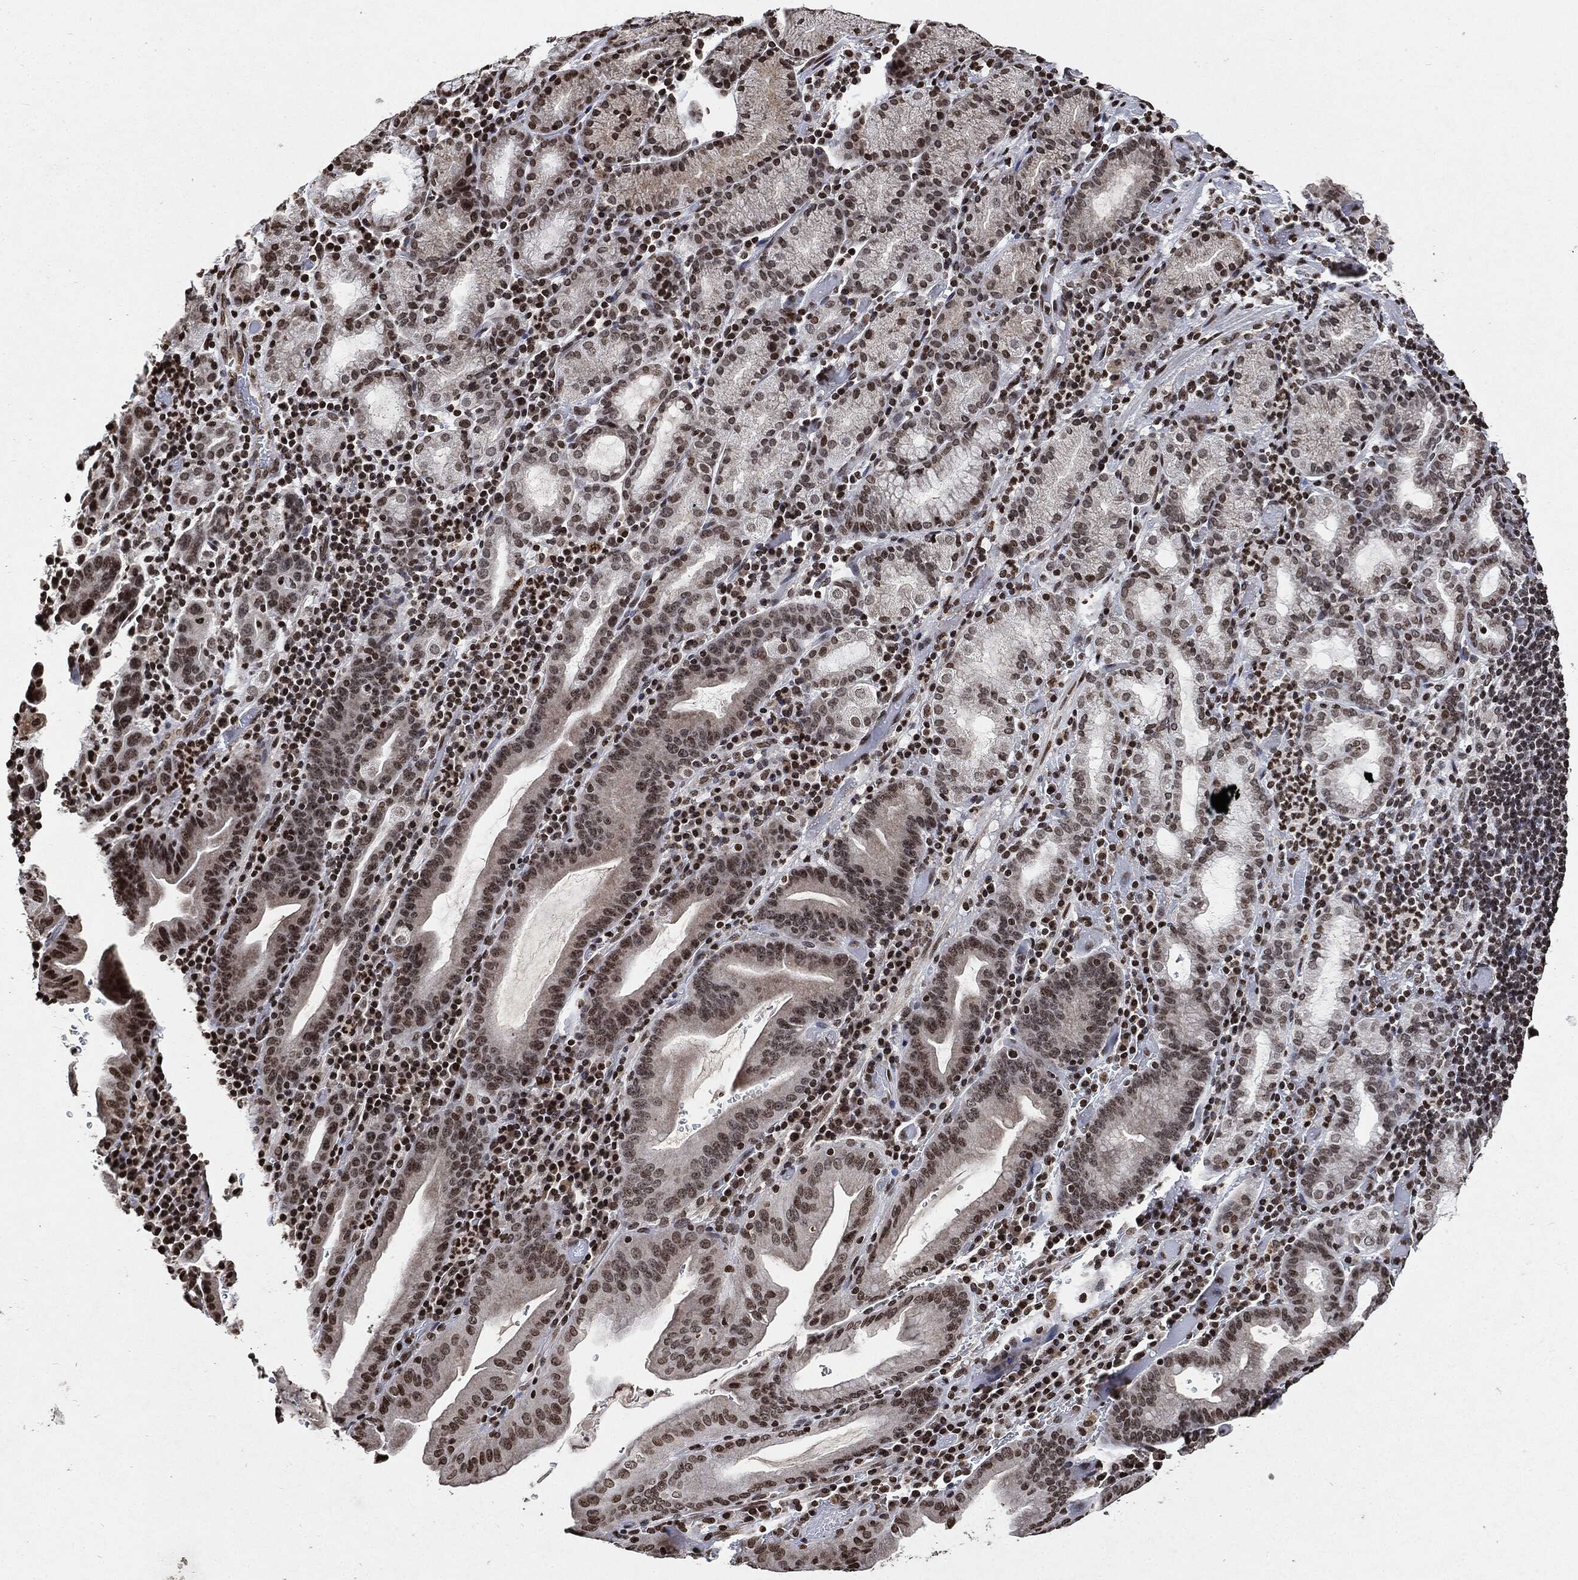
{"staining": {"intensity": "moderate", "quantity": "25%-75%", "location": "nuclear"}, "tissue": "stomach cancer", "cell_type": "Tumor cells", "image_type": "cancer", "snomed": [{"axis": "morphology", "description": "Adenocarcinoma, NOS"}, {"axis": "topography", "description": "Stomach"}], "caption": "Stomach adenocarcinoma stained with a protein marker reveals moderate staining in tumor cells.", "gene": "JUN", "patient": {"sex": "male", "age": 79}}